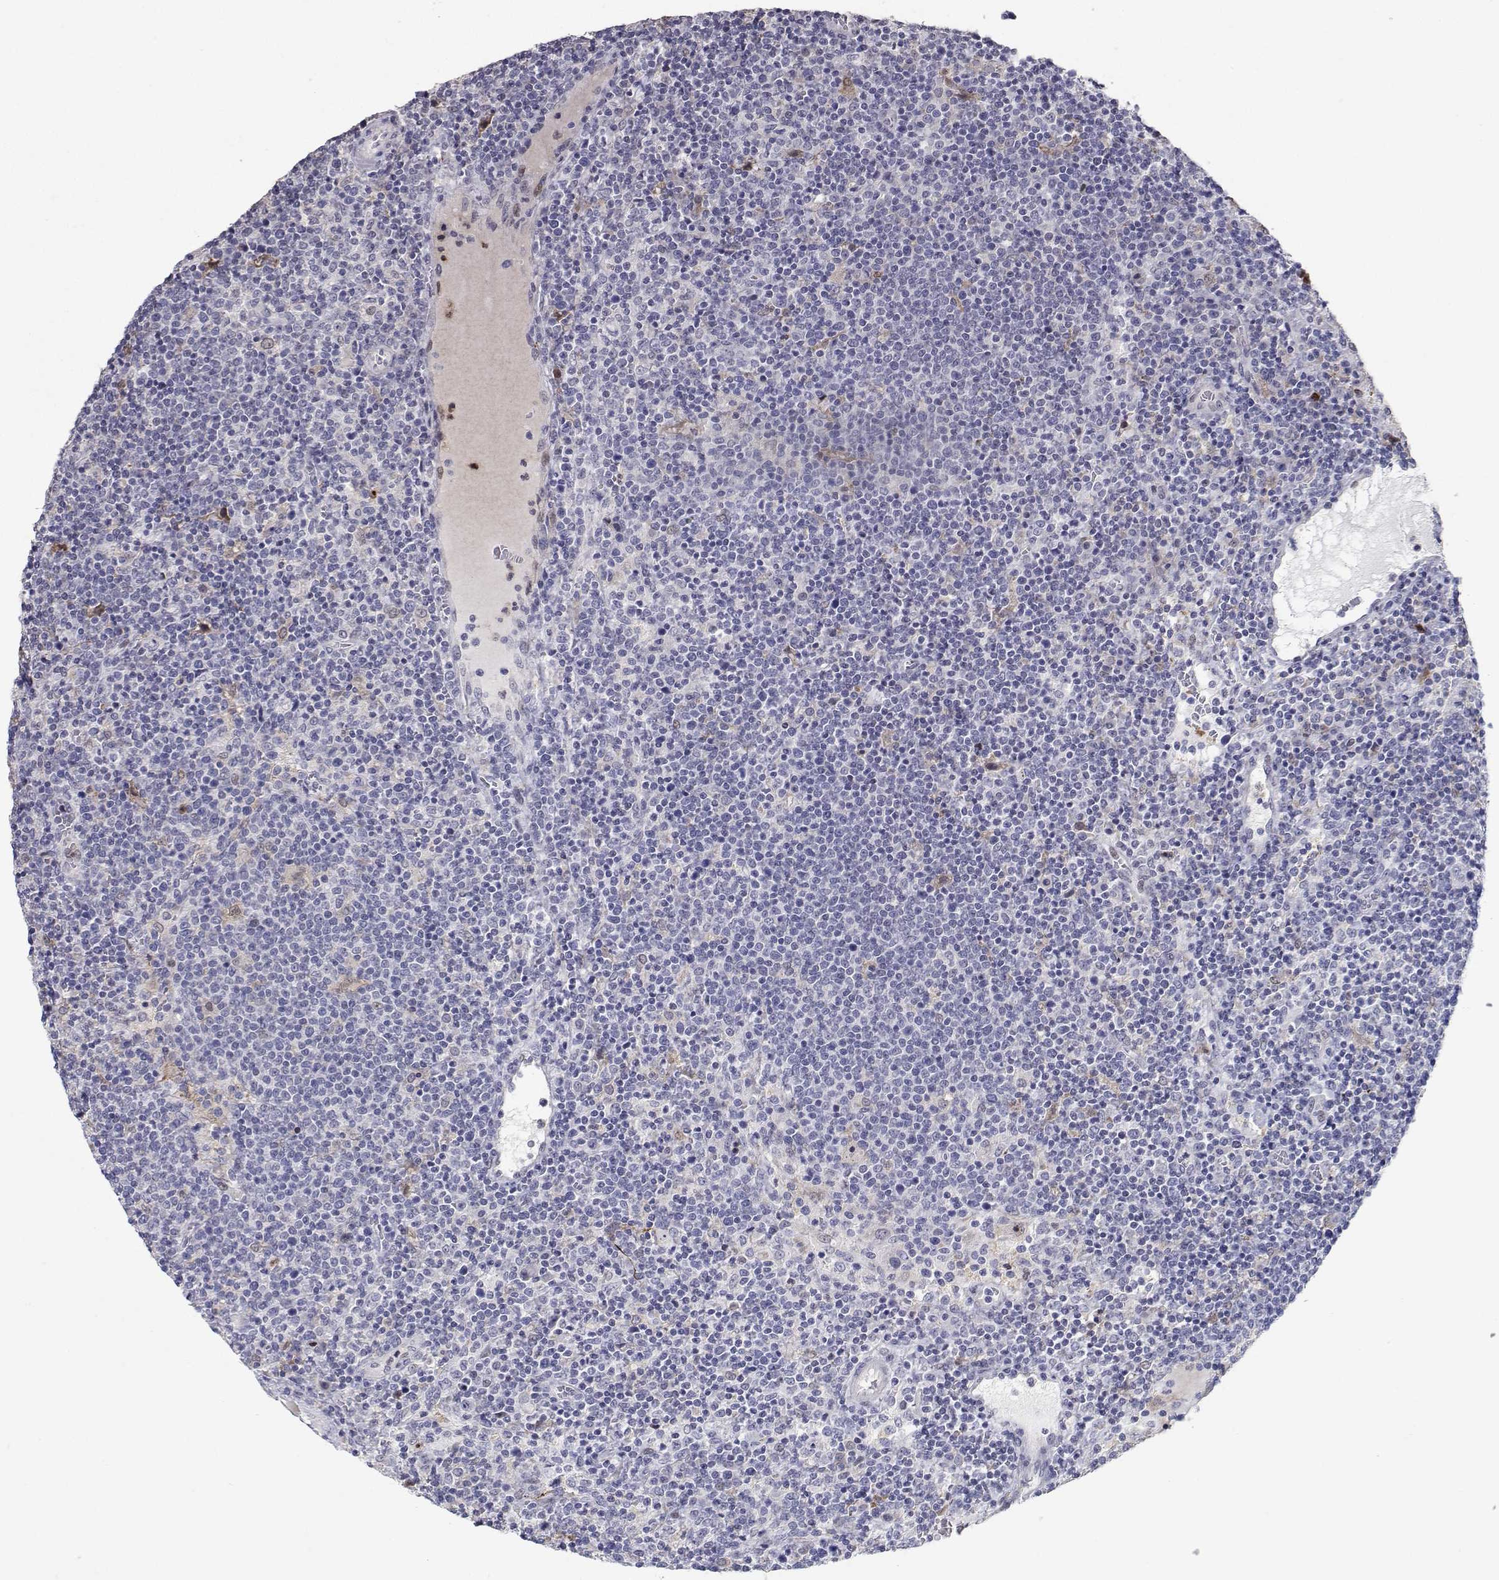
{"staining": {"intensity": "negative", "quantity": "none", "location": "none"}, "tissue": "lymphoma", "cell_type": "Tumor cells", "image_type": "cancer", "snomed": [{"axis": "morphology", "description": "Malignant lymphoma, non-Hodgkin's type, High grade"}, {"axis": "topography", "description": "Lymph node"}], "caption": "Lymphoma was stained to show a protein in brown. There is no significant expression in tumor cells.", "gene": "RBPJL", "patient": {"sex": "male", "age": 61}}